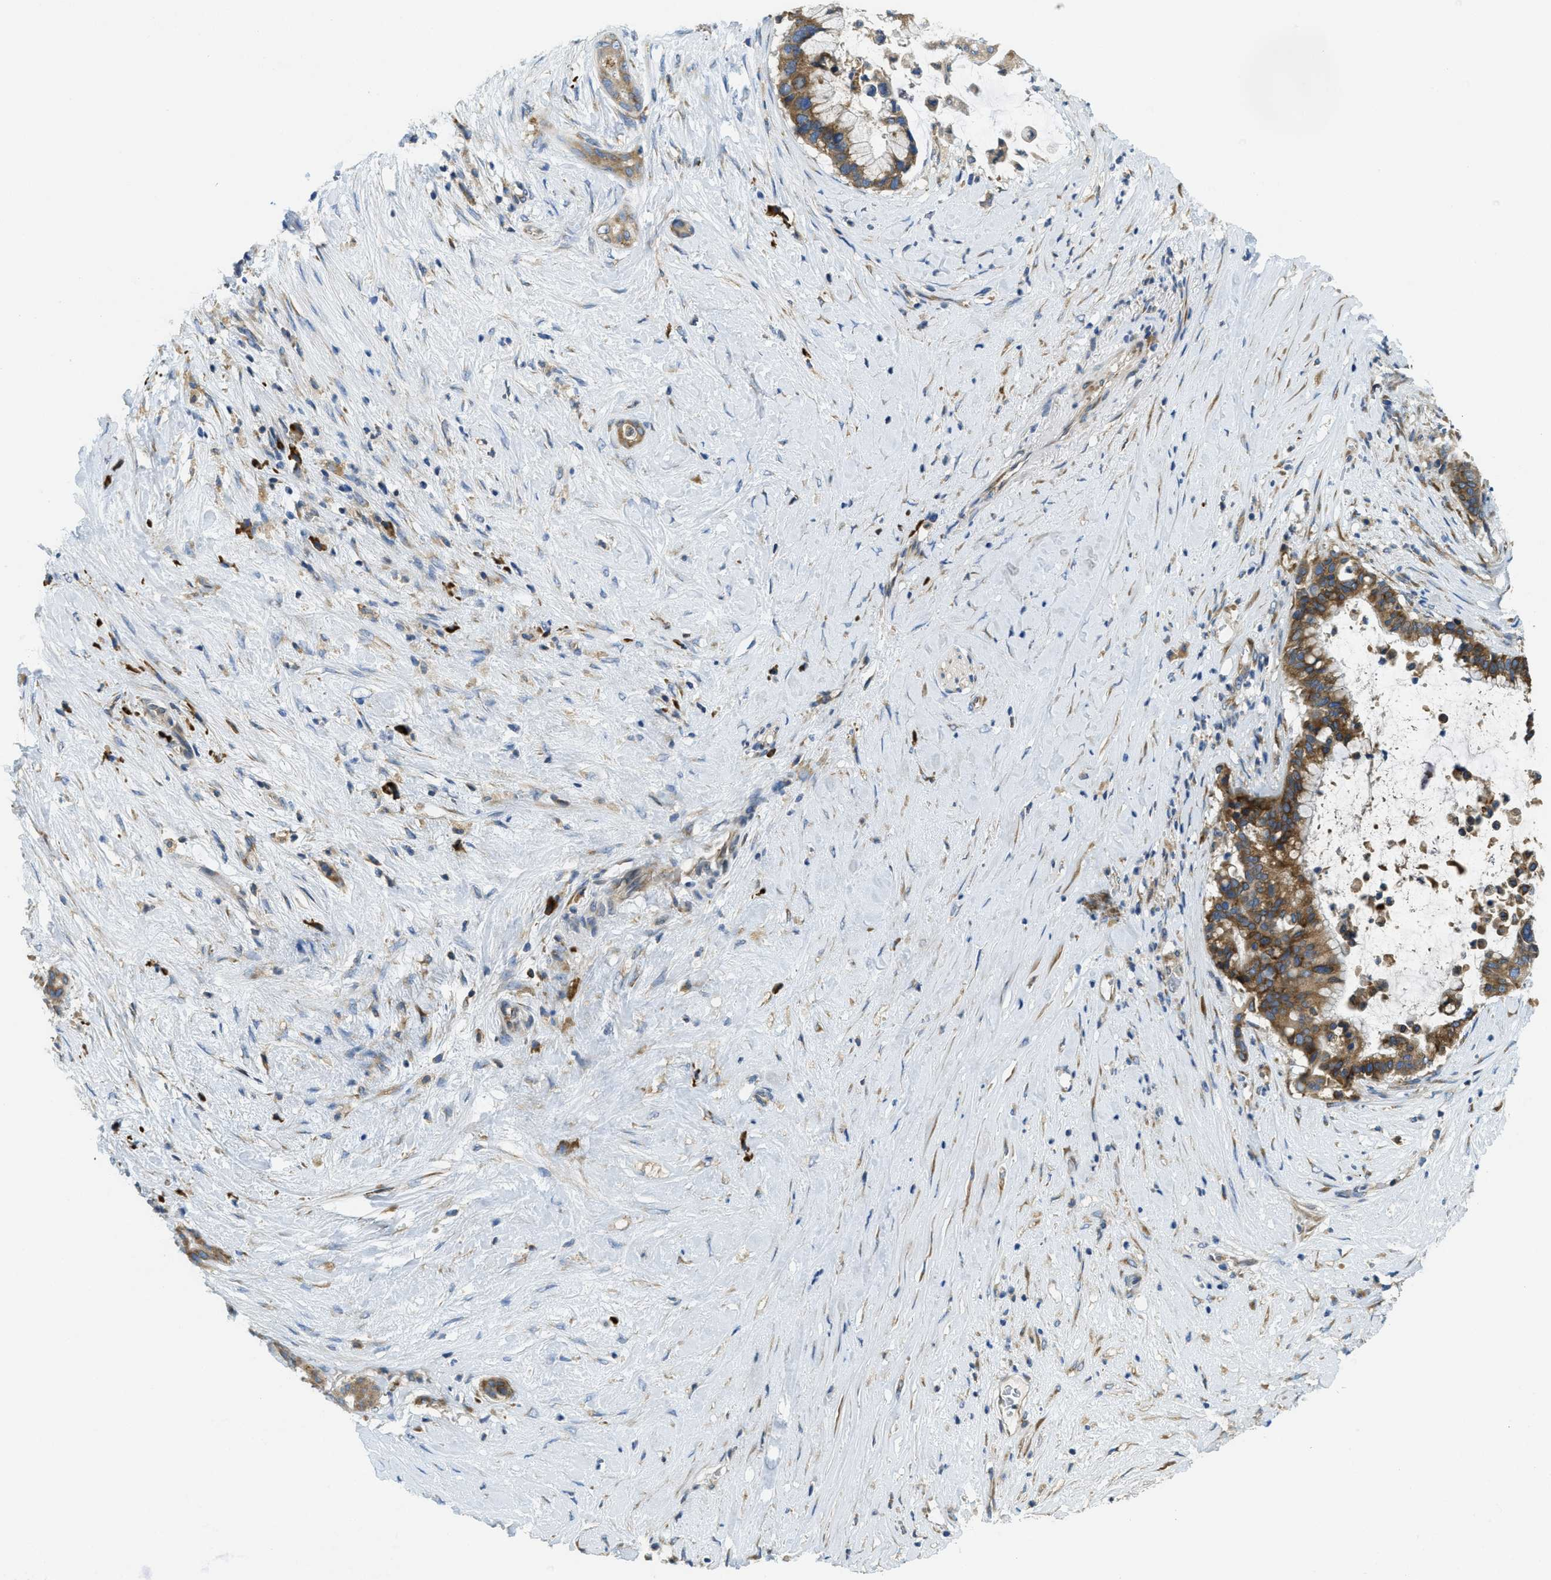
{"staining": {"intensity": "moderate", "quantity": ">75%", "location": "cytoplasmic/membranous"}, "tissue": "pancreatic cancer", "cell_type": "Tumor cells", "image_type": "cancer", "snomed": [{"axis": "morphology", "description": "Adenocarcinoma, NOS"}, {"axis": "topography", "description": "Pancreas"}], "caption": "This is a histology image of IHC staining of pancreatic adenocarcinoma, which shows moderate positivity in the cytoplasmic/membranous of tumor cells.", "gene": "SSR1", "patient": {"sex": "male", "age": 41}}